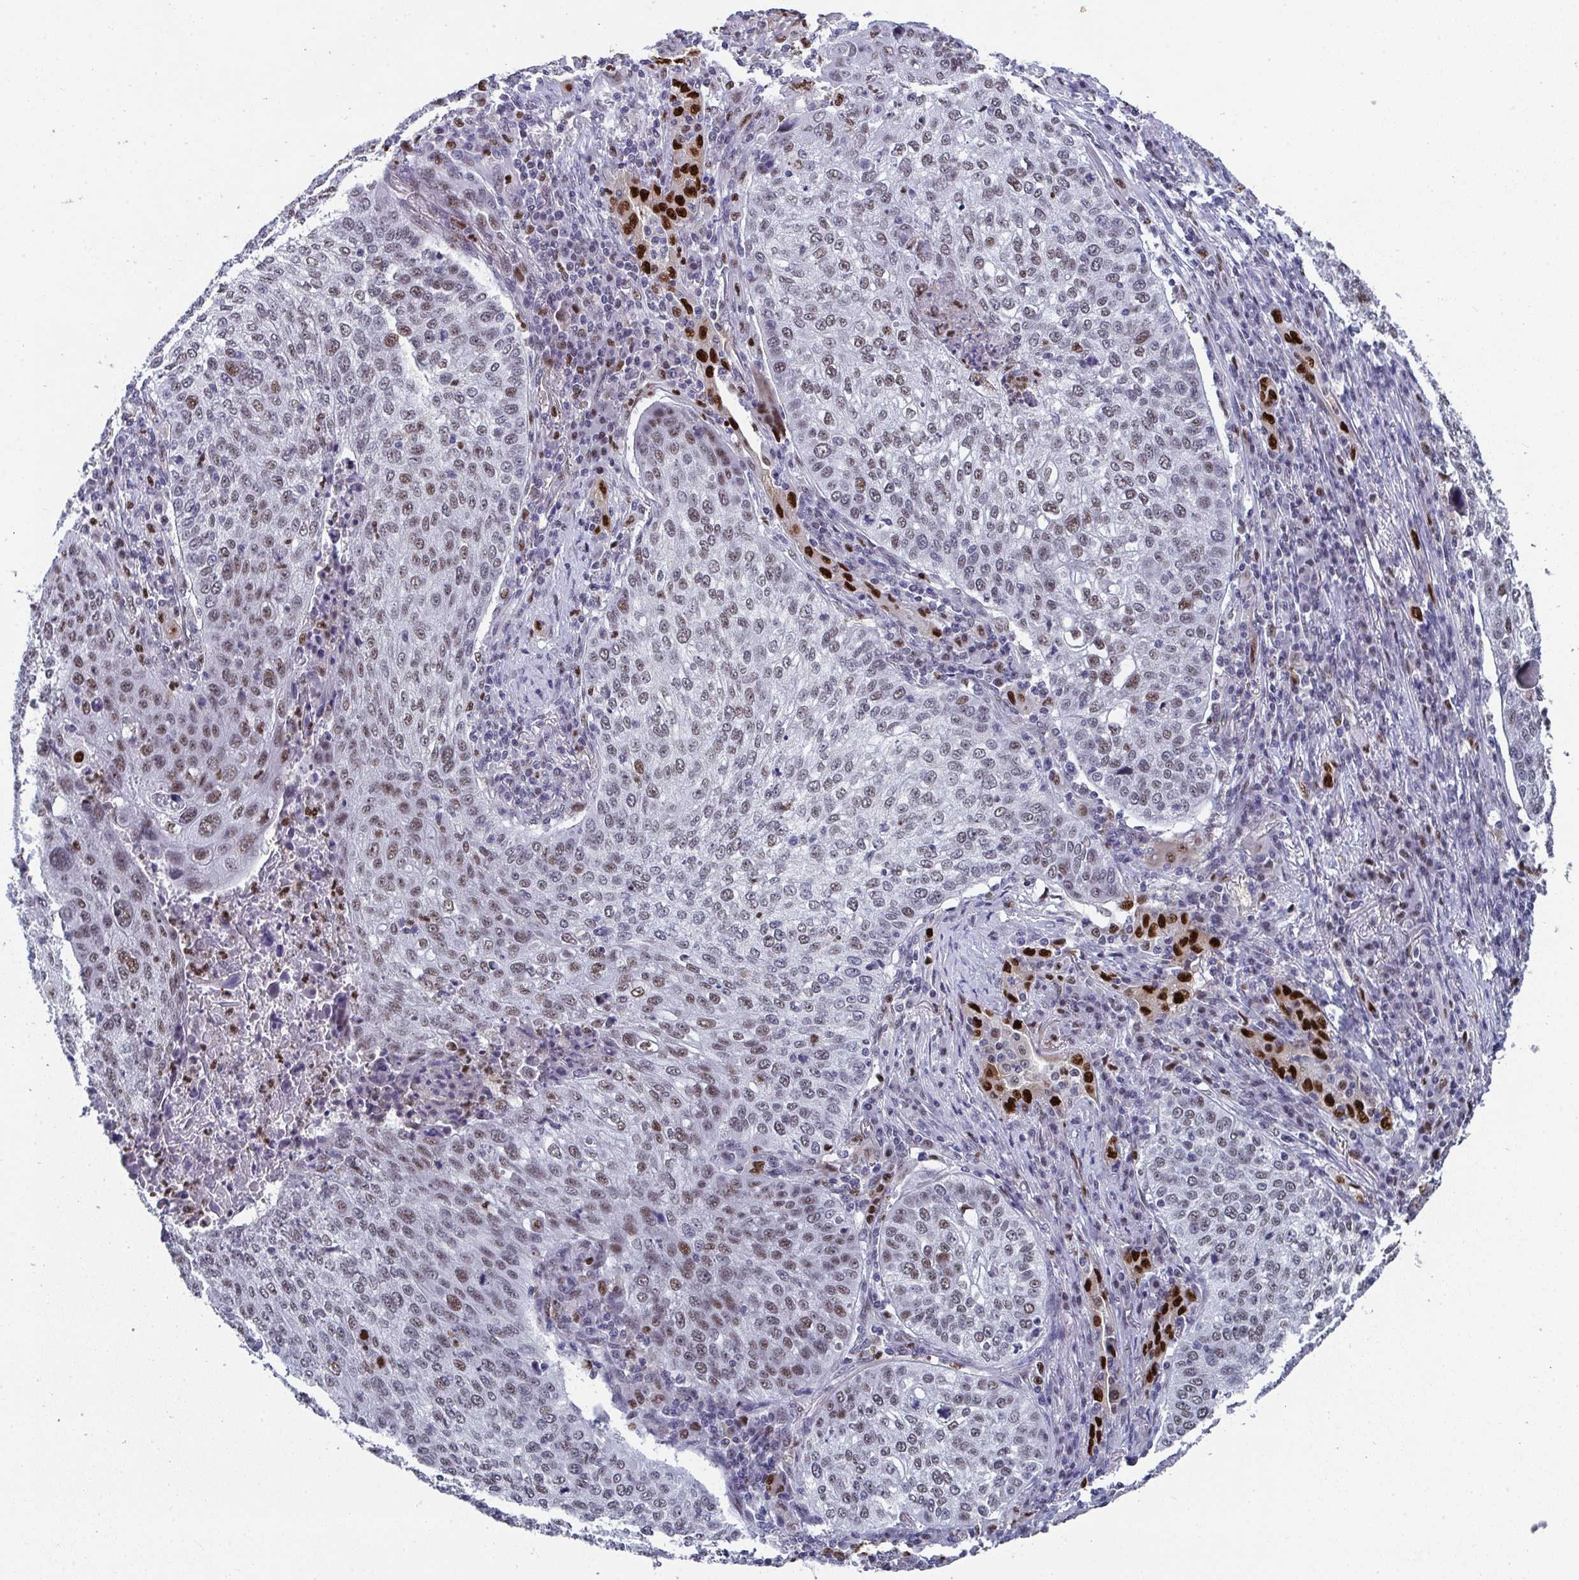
{"staining": {"intensity": "moderate", "quantity": "25%-75%", "location": "nuclear"}, "tissue": "lung cancer", "cell_type": "Tumor cells", "image_type": "cancer", "snomed": [{"axis": "morphology", "description": "Squamous cell carcinoma, NOS"}, {"axis": "topography", "description": "Lung"}], "caption": "The micrograph displays staining of lung squamous cell carcinoma, revealing moderate nuclear protein positivity (brown color) within tumor cells. (DAB IHC with brightfield microscopy, high magnification).", "gene": "JDP2", "patient": {"sex": "male", "age": 63}}